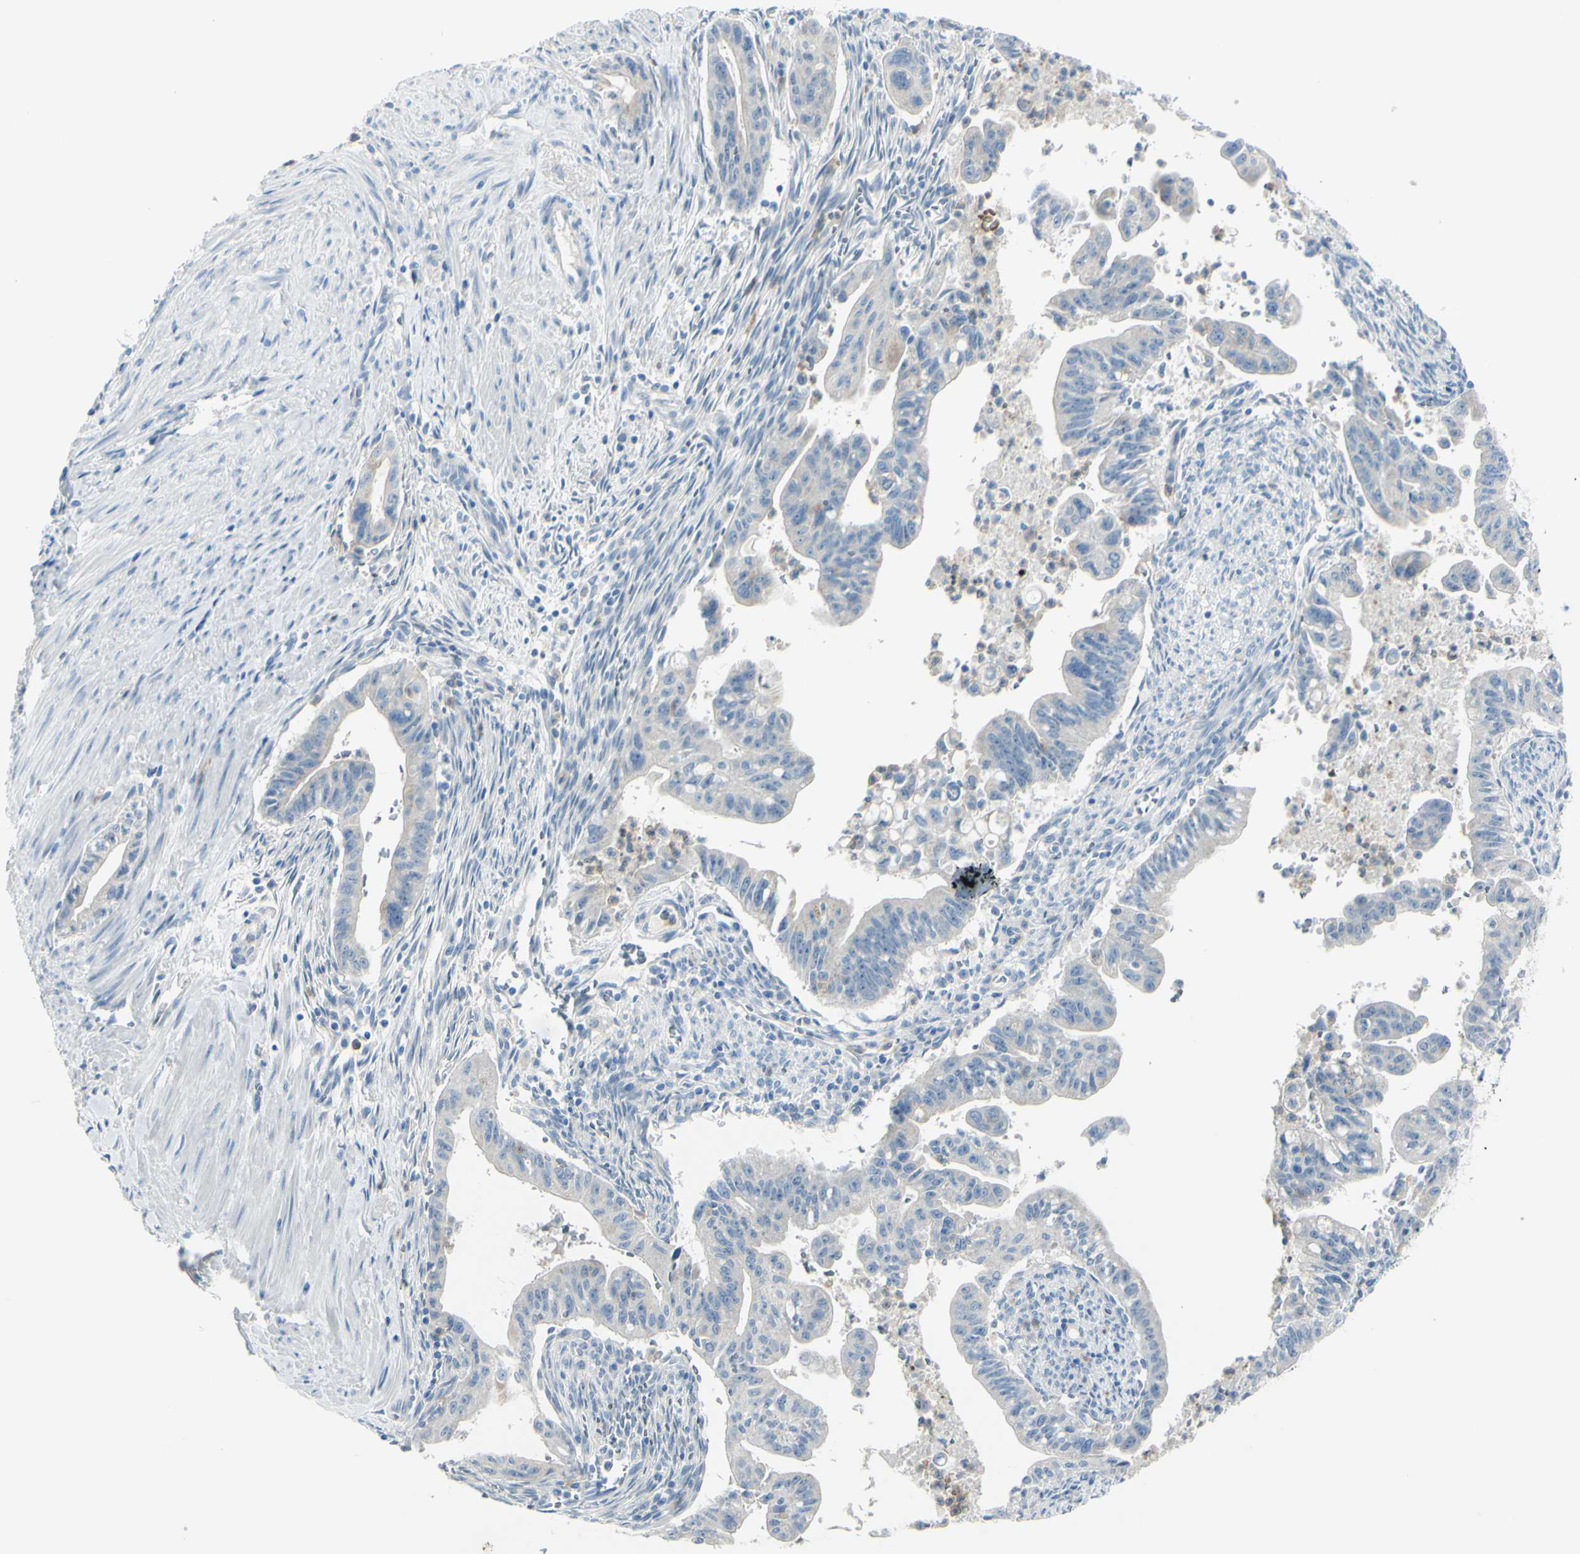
{"staining": {"intensity": "weak", "quantity": "<25%", "location": "cytoplasmic/membranous"}, "tissue": "pancreatic cancer", "cell_type": "Tumor cells", "image_type": "cancer", "snomed": [{"axis": "morphology", "description": "Adenocarcinoma, NOS"}, {"axis": "topography", "description": "Pancreas"}], "caption": "Tumor cells are negative for brown protein staining in pancreatic cancer (adenocarcinoma). The staining is performed using DAB (3,3'-diaminobenzidine) brown chromogen with nuclei counter-stained in using hematoxylin.", "gene": "ZNF557", "patient": {"sex": "male", "age": 70}}